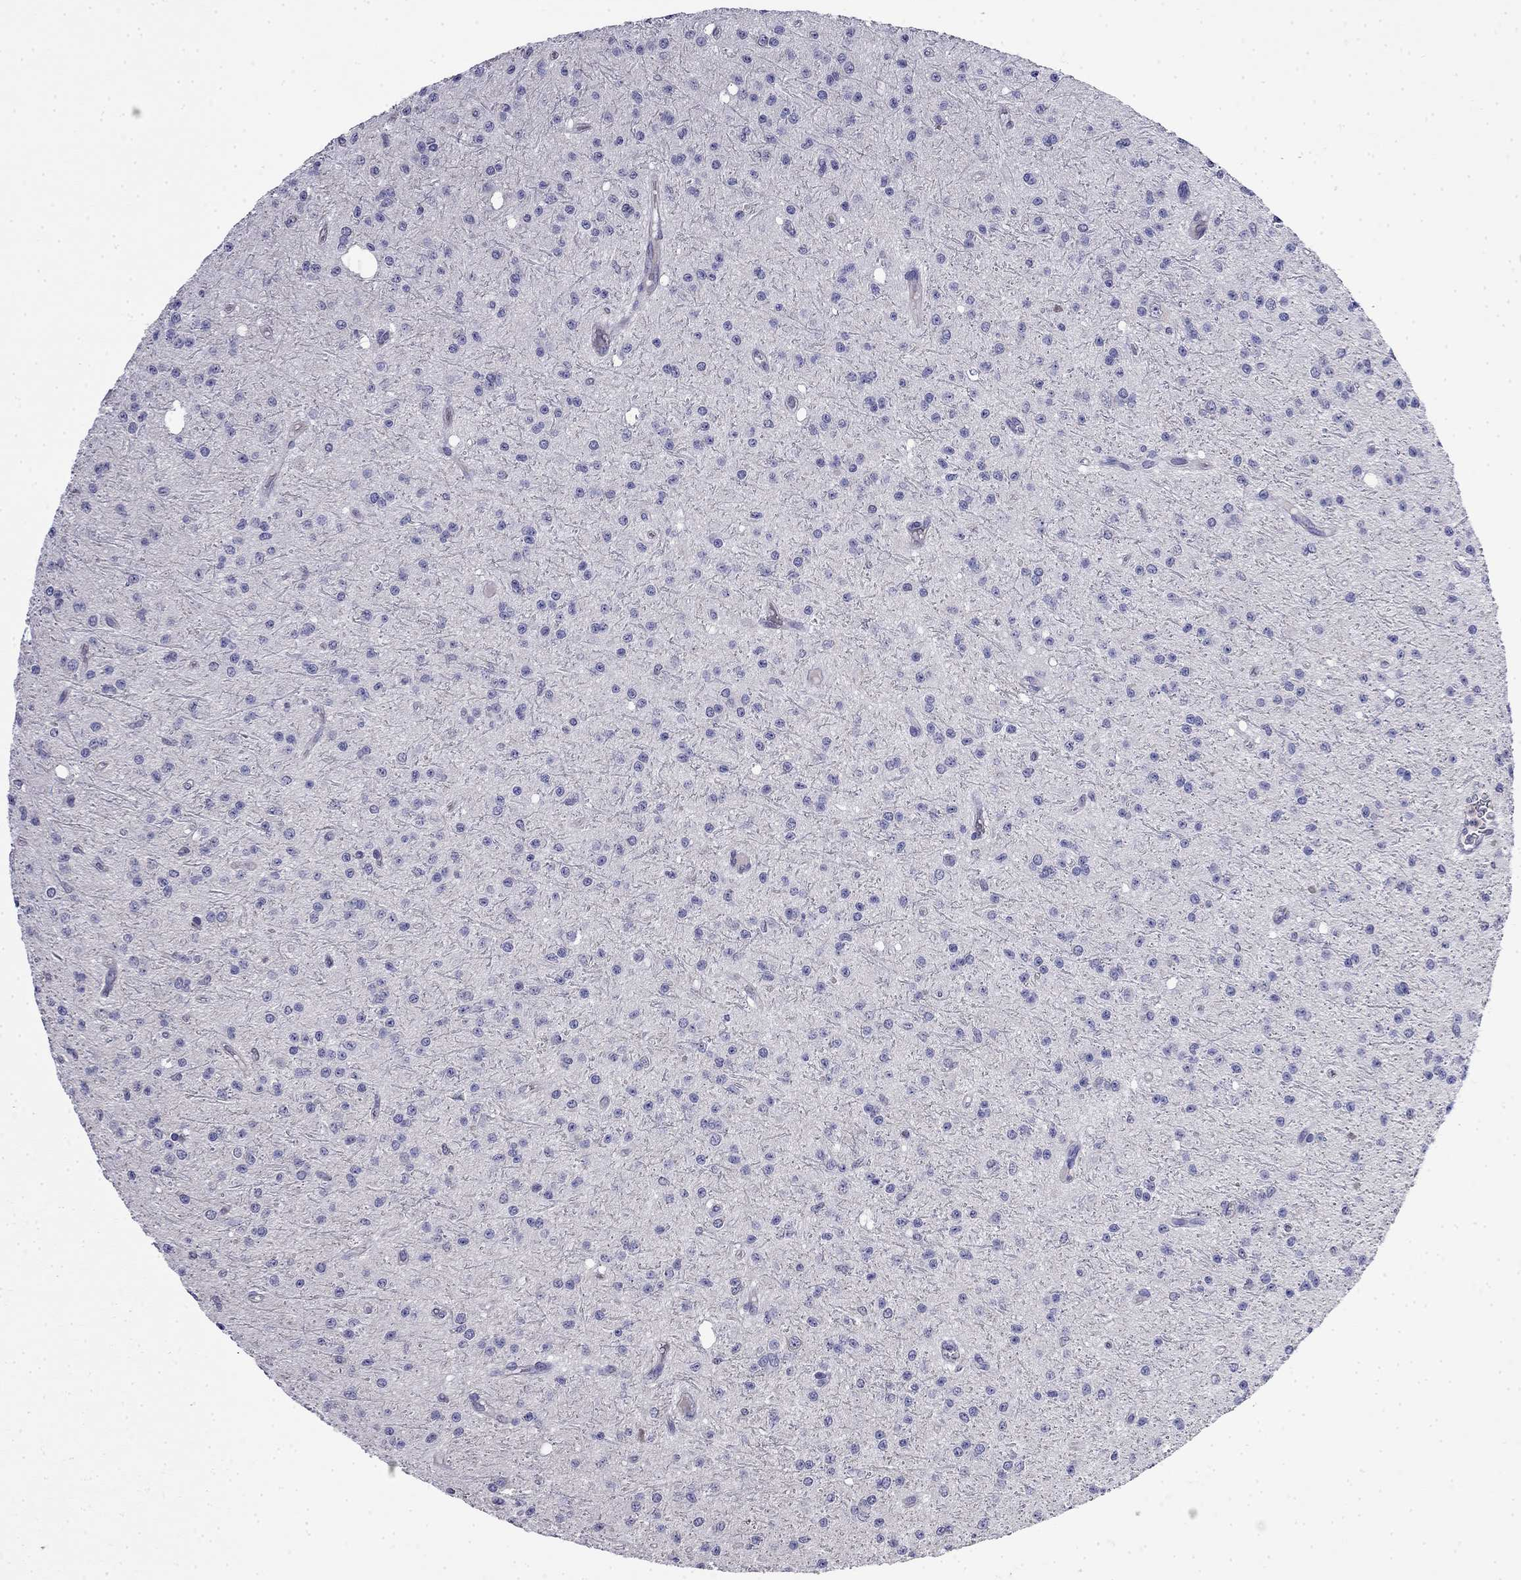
{"staining": {"intensity": "negative", "quantity": "none", "location": "none"}, "tissue": "glioma", "cell_type": "Tumor cells", "image_type": "cancer", "snomed": [{"axis": "morphology", "description": "Glioma, malignant, Low grade"}, {"axis": "topography", "description": "Brain"}], "caption": "Tumor cells are negative for protein expression in human glioma.", "gene": "GUCA1B", "patient": {"sex": "male", "age": 27}}